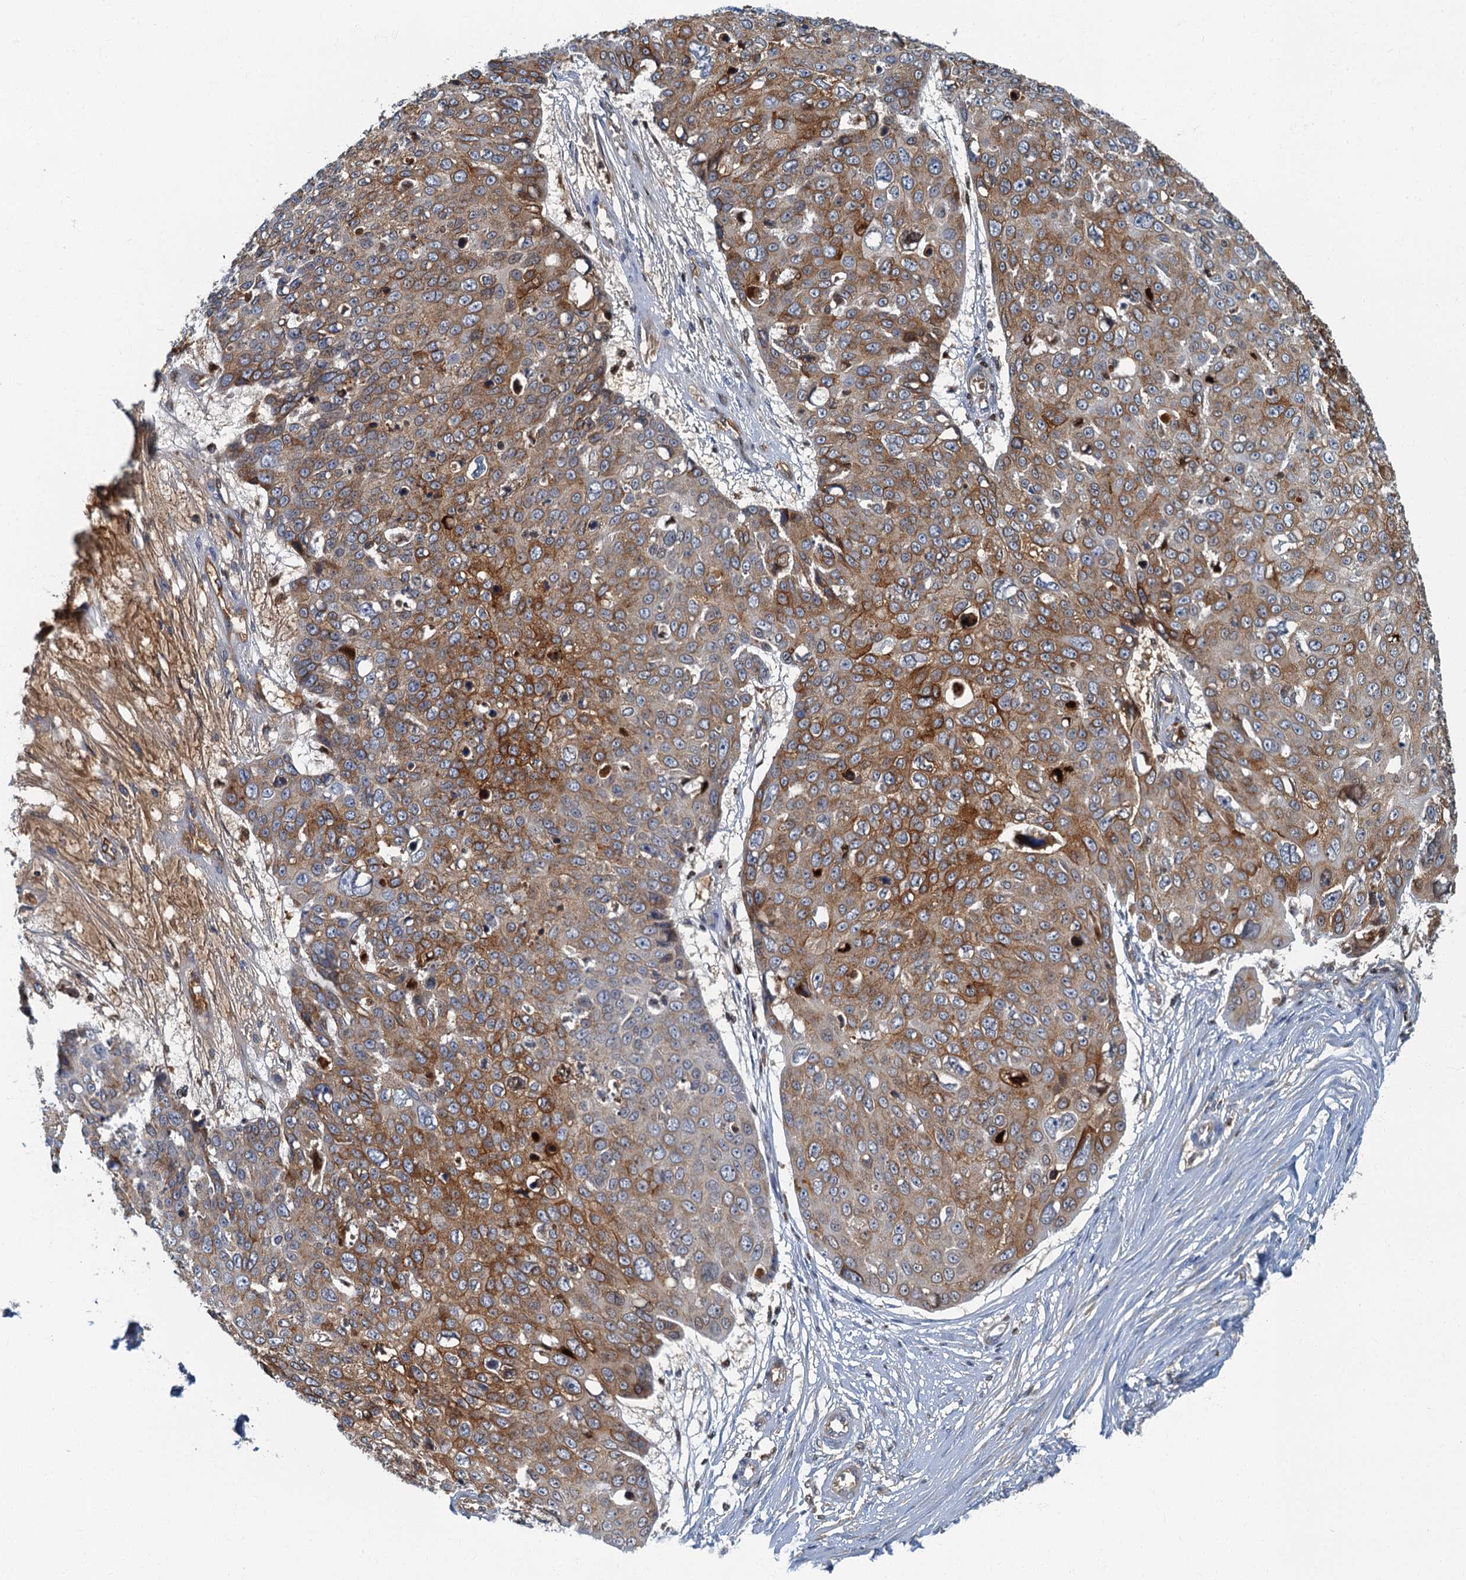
{"staining": {"intensity": "moderate", "quantity": ">75%", "location": "cytoplasmic/membranous"}, "tissue": "skin cancer", "cell_type": "Tumor cells", "image_type": "cancer", "snomed": [{"axis": "morphology", "description": "Squamous cell carcinoma, NOS"}, {"axis": "topography", "description": "Skin"}], "caption": "Moderate cytoplasmic/membranous protein positivity is appreciated in about >75% of tumor cells in skin cancer. Nuclei are stained in blue.", "gene": "LYPD3", "patient": {"sex": "male", "age": 71}}